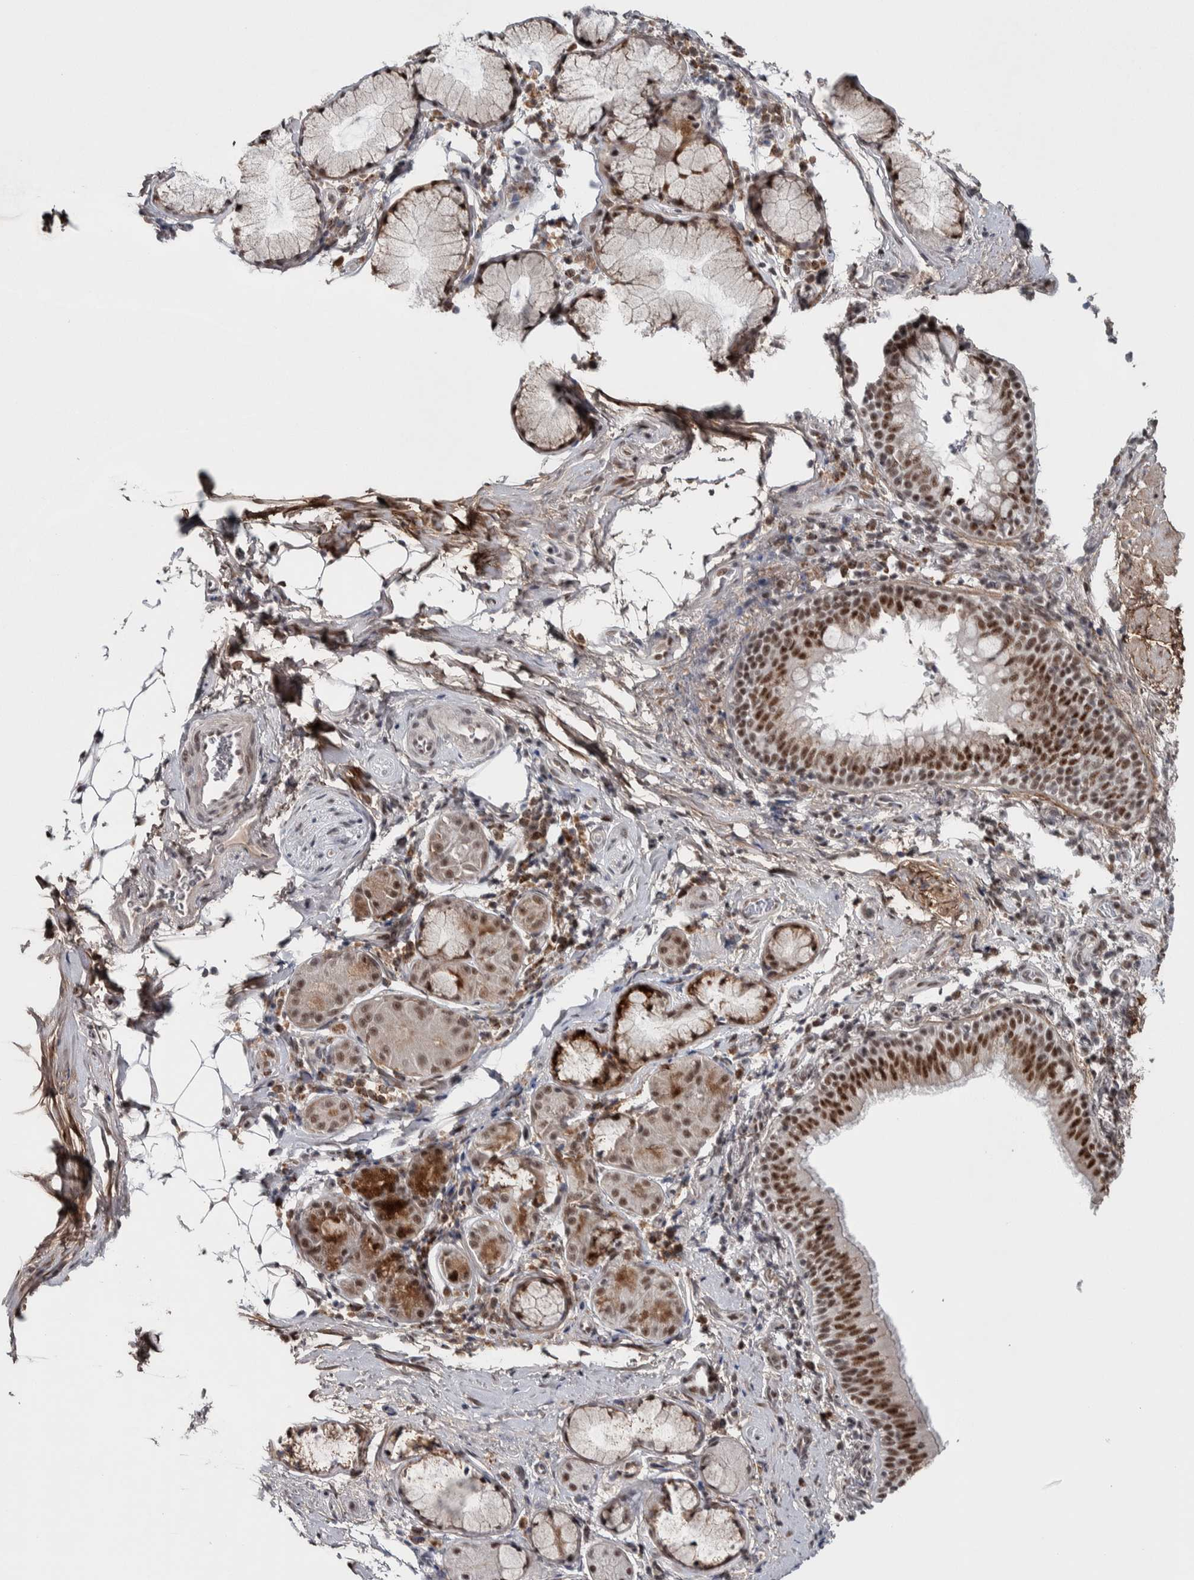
{"staining": {"intensity": "strong", "quantity": ">75%", "location": "nuclear"}, "tissue": "bronchus", "cell_type": "Respiratory epithelial cells", "image_type": "normal", "snomed": [{"axis": "morphology", "description": "Normal tissue, NOS"}, {"axis": "morphology", "description": "Inflammation, NOS"}, {"axis": "topography", "description": "Cartilage tissue"}, {"axis": "topography", "description": "Bronchus"}], "caption": "The histopathology image exhibits staining of normal bronchus, revealing strong nuclear protein expression (brown color) within respiratory epithelial cells.", "gene": "ASPN", "patient": {"sex": "male", "age": 77}}